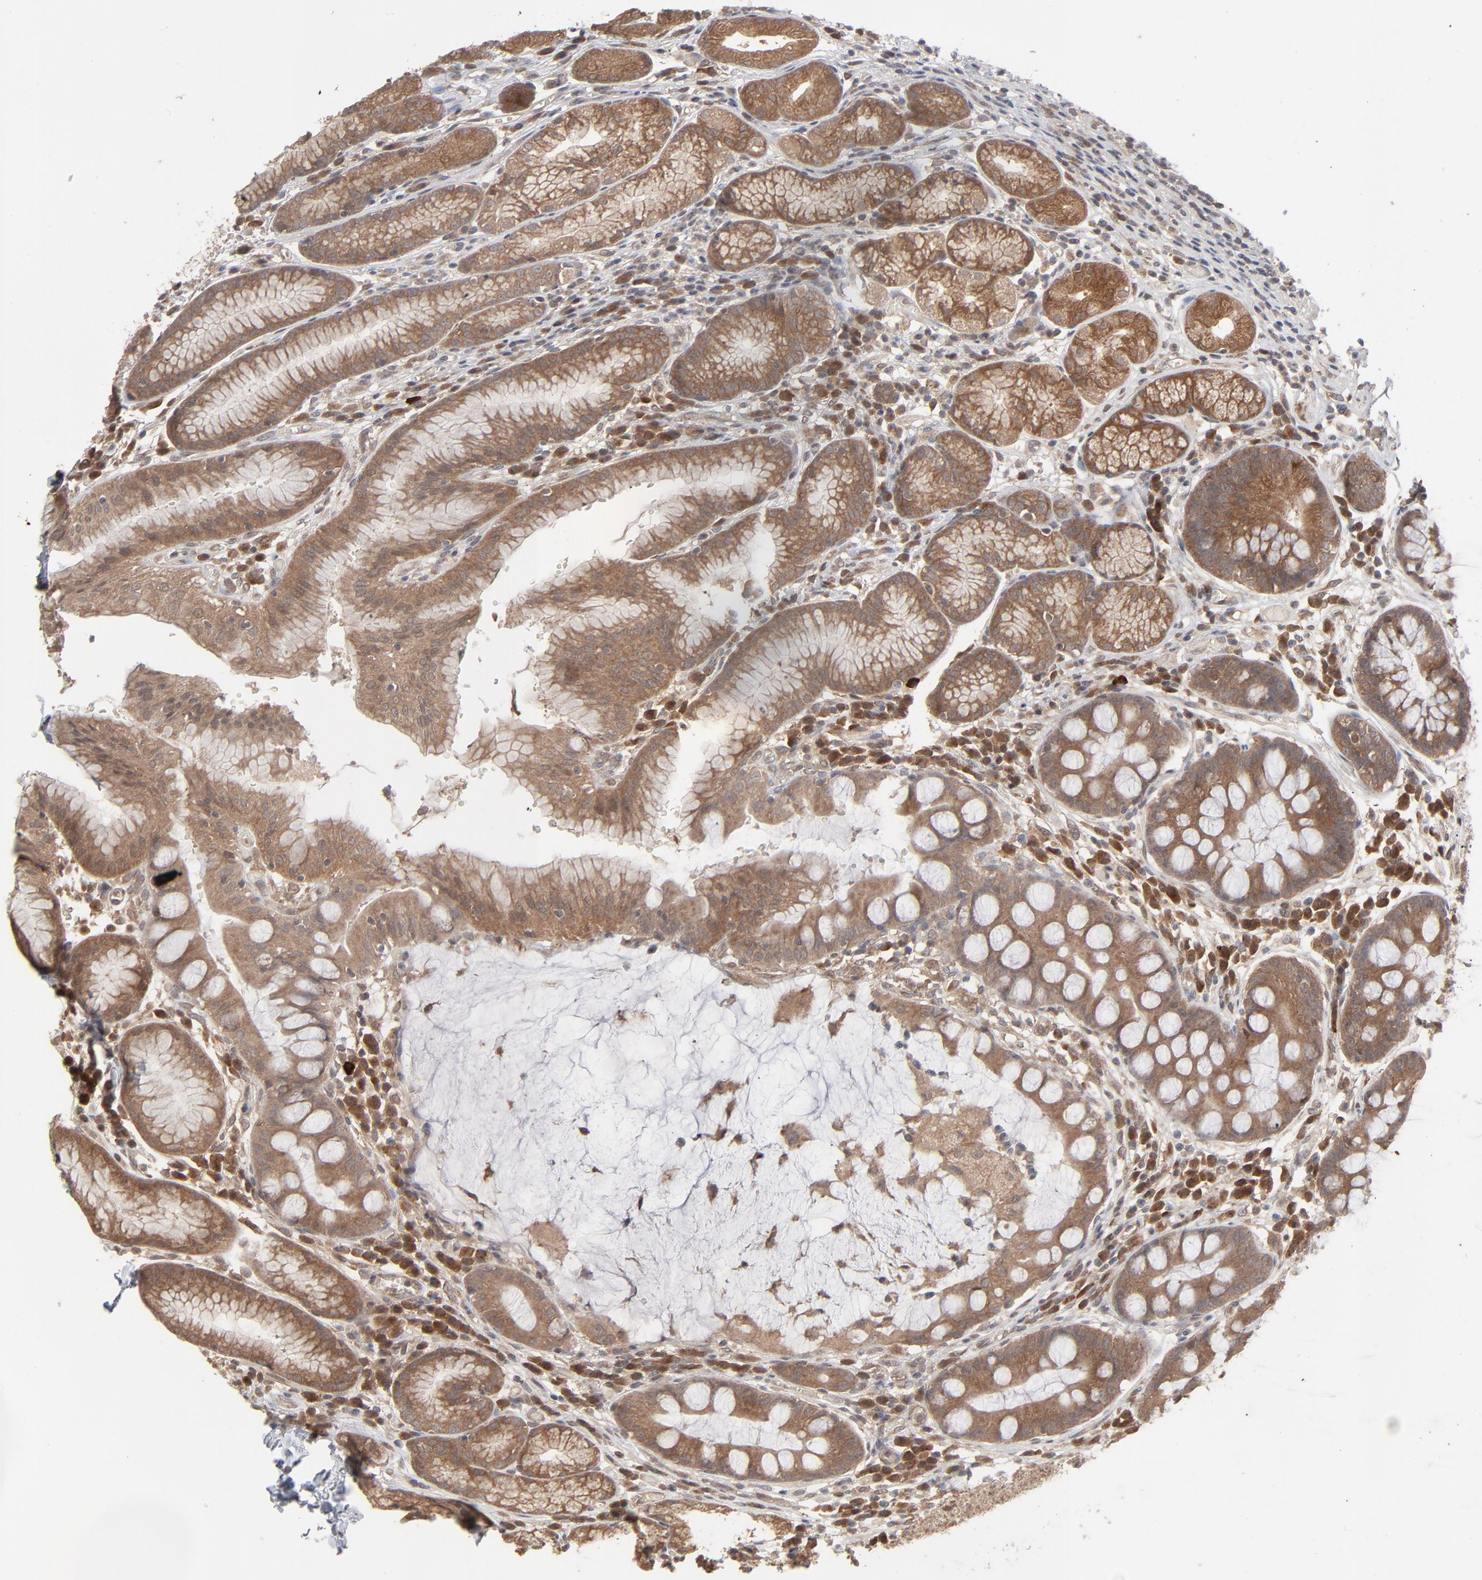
{"staining": {"intensity": "moderate", "quantity": ">75%", "location": "cytoplasmic/membranous"}, "tissue": "stomach", "cell_type": "Glandular cells", "image_type": "normal", "snomed": [{"axis": "morphology", "description": "Normal tissue, NOS"}, {"axis": "morphology", "description": "Inflammation, NOS"}, {"axis": "topography", "description": "Stomach, lower"}], "caption": "Moderate cytoplasmic/membranous positivity for a protein is present in approximately >75% of glandular cells of normal stomach using immunohistochemistry.", "gene": "SCFD1", "patient": {"sex": "male", "age": 59}}